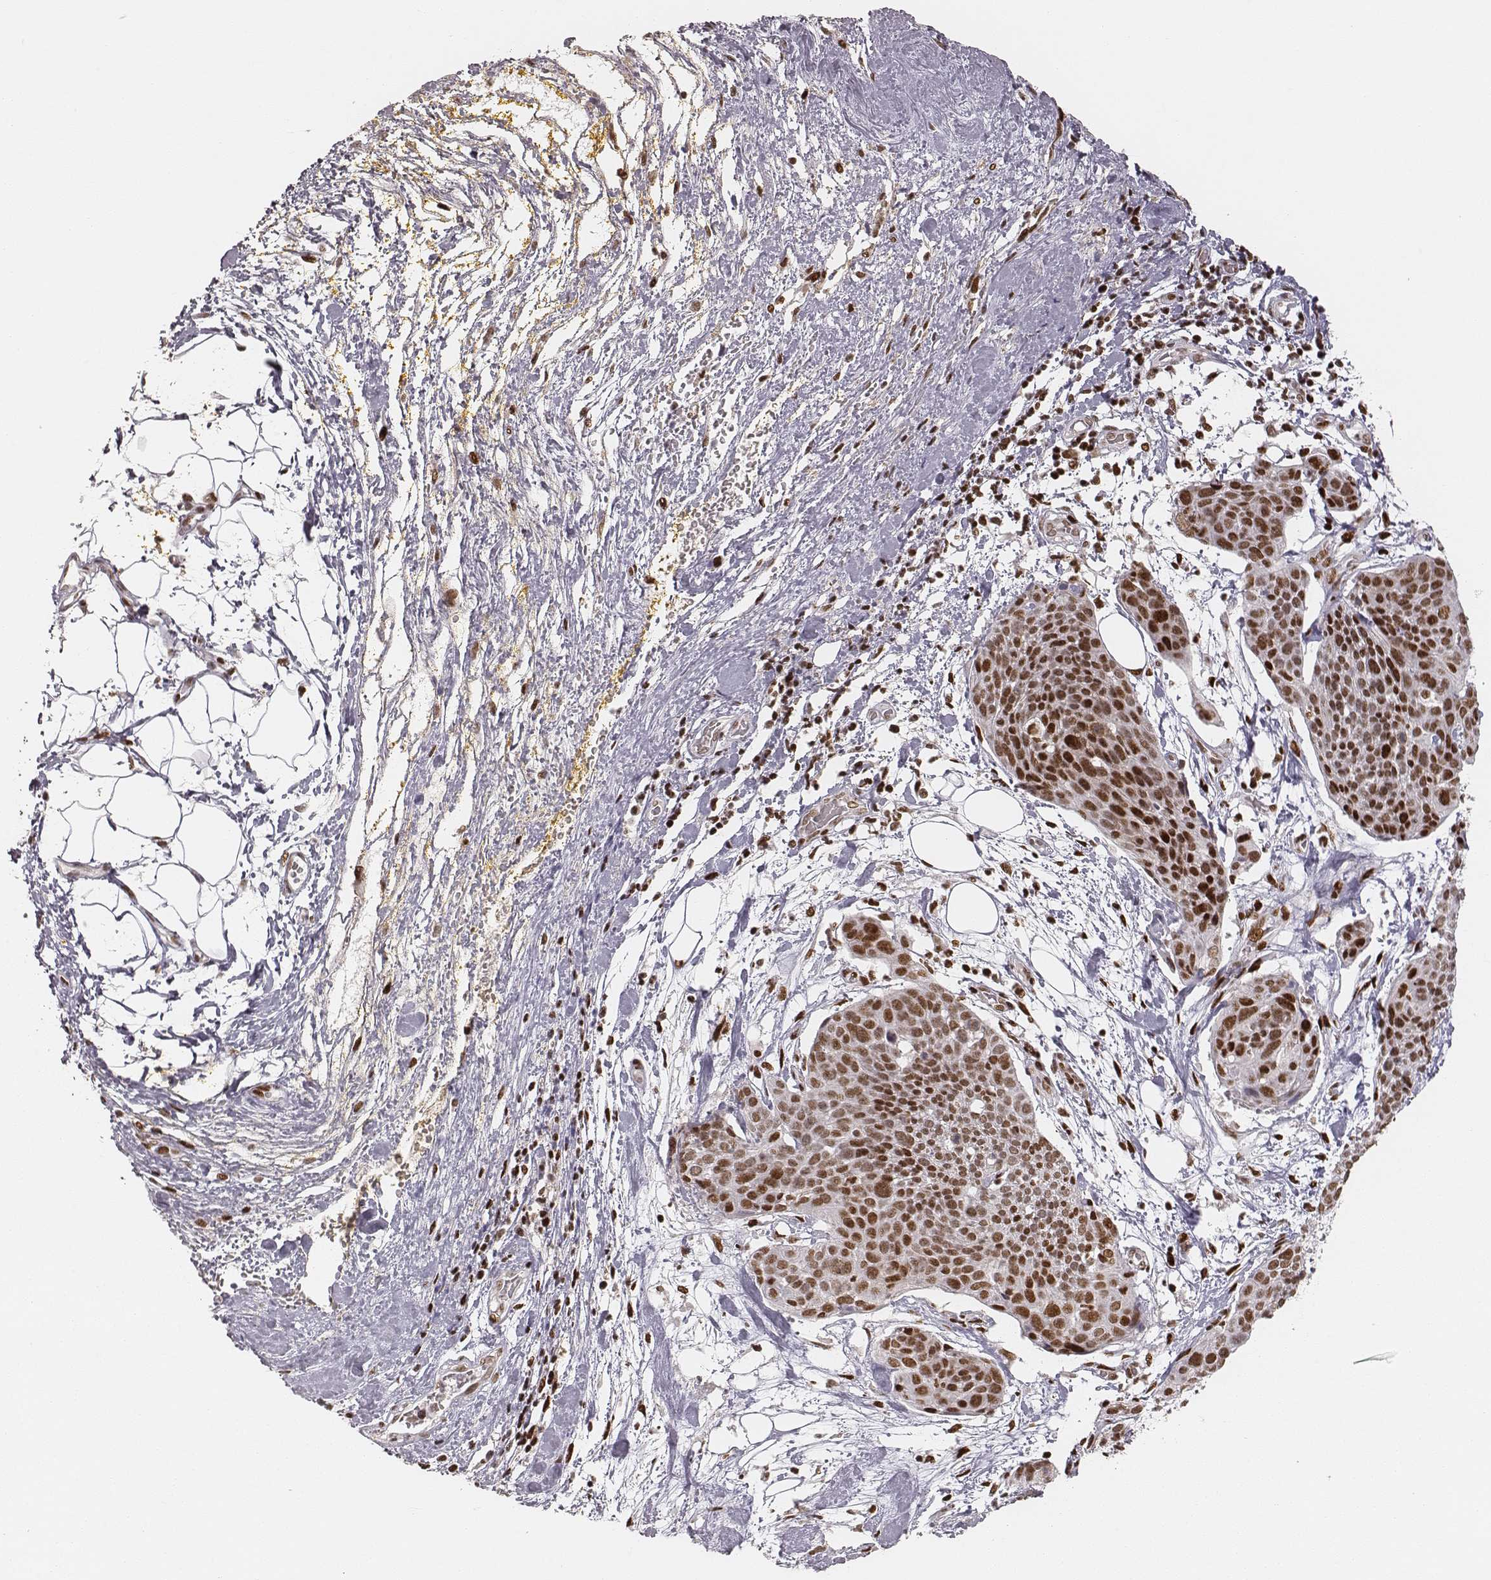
{"staining": {"intensity": "moderate", "quantity": ">75%", "location": "nuclear"}, "tissue": "cervical cancer", "cell_type": "Tumor cells", "image_type": "cancer", "snomed": [{"axis": "morphology", "description": "Squamous cell carcinoma, NOS"}, {"axis": "topography", "description": "Cervix"}], "caption": "Immunohistochemical staining of human cervical squamous cell carcinoma exhibits medium levels of moderate nuclear protein expression in approximately >75% of tumor cells.", "gene": "HNRNPC", "patient": {"sex": "female", "age": 39}}